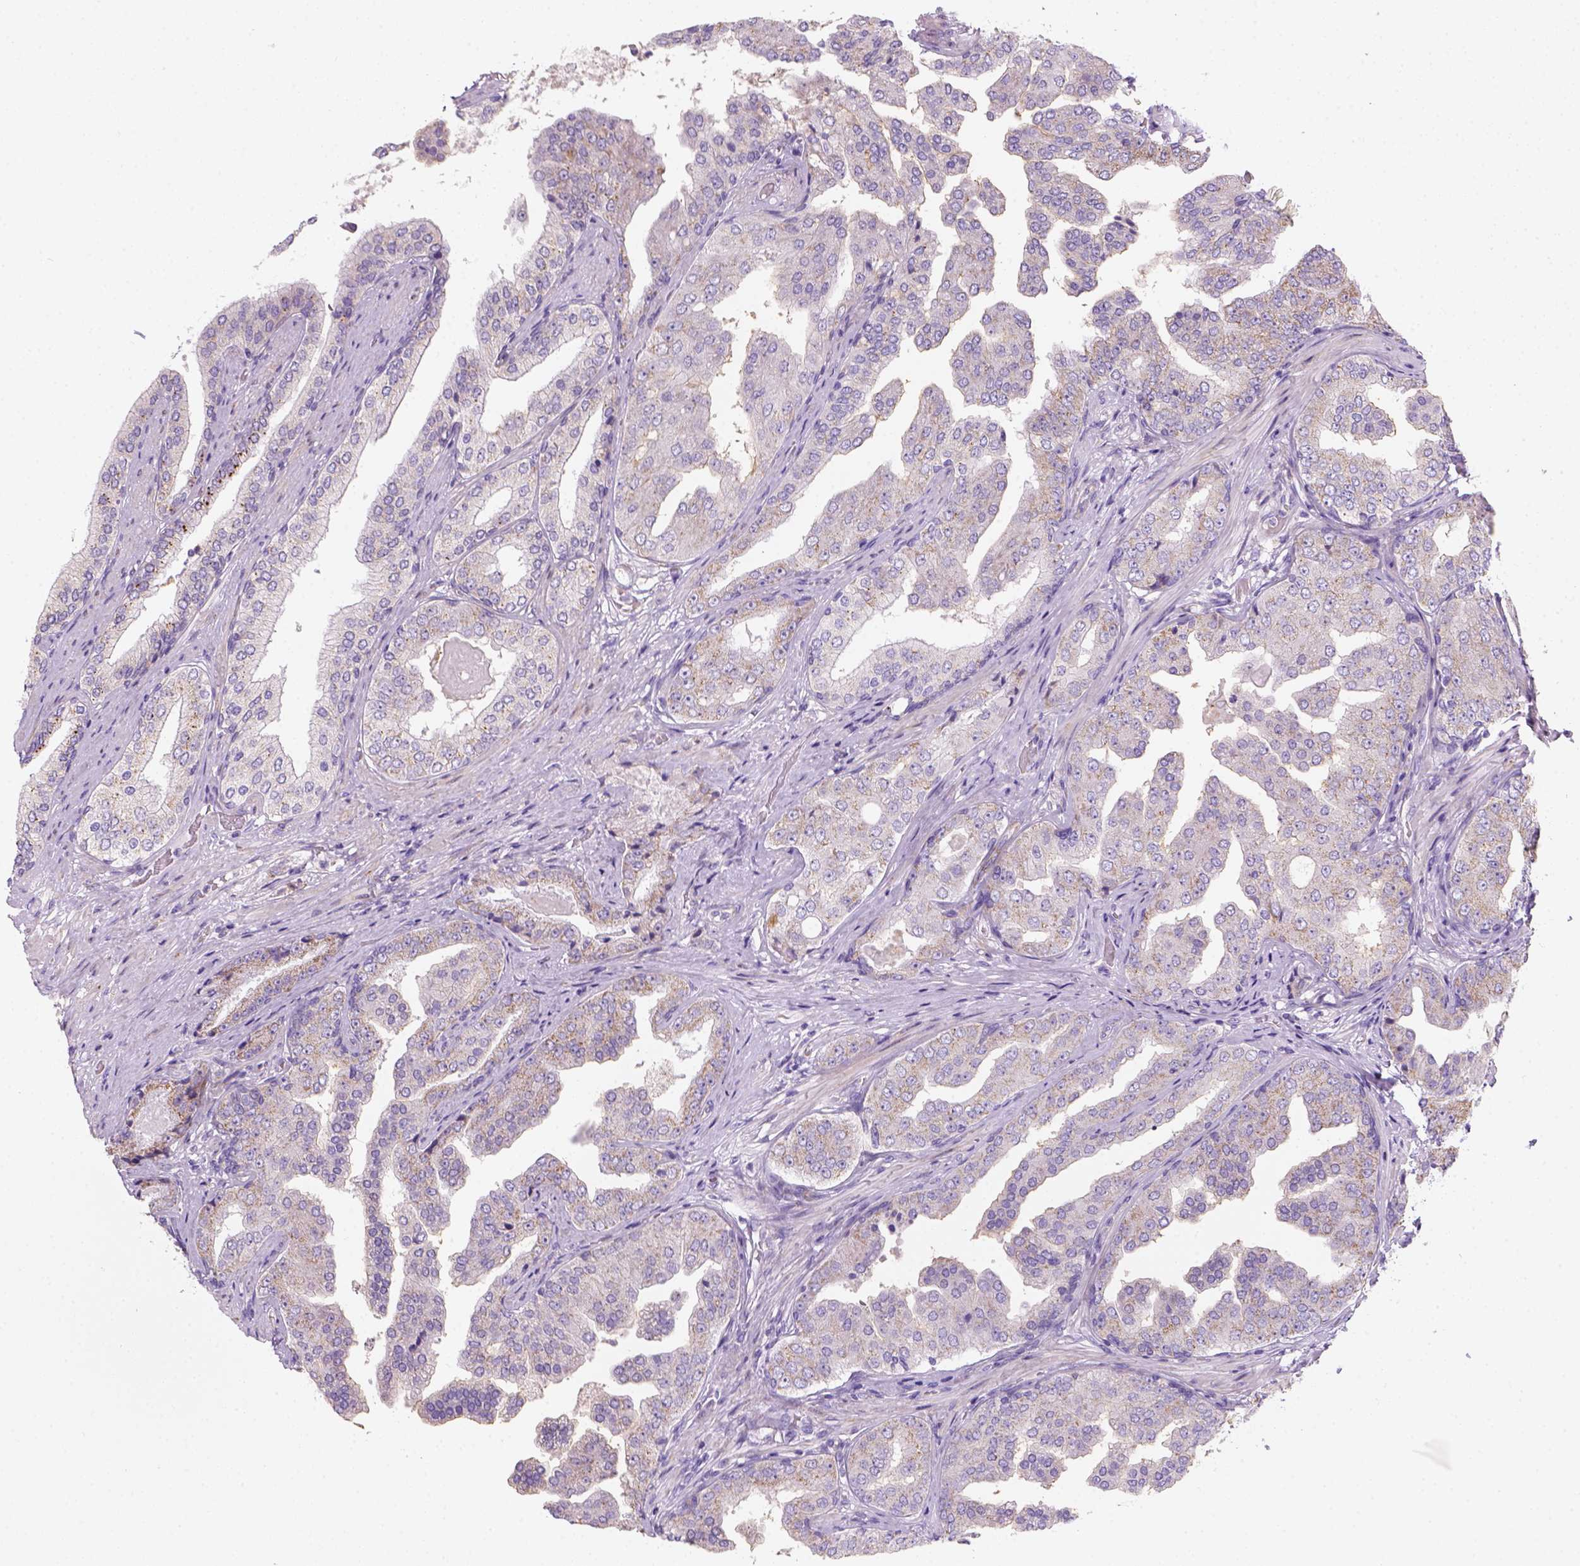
{"staining": {"intensity": "weak", "quantity": "25%-75%", "location": "cytoplasmic/membranous"}, "tissue": "prostate cancer", "cell_type": "Tumor cells", "image_type": "cancer", "snomed": [{"axis": "morphology", "description": "Adenocarcinoma, Low grade"}, {"axis": "topography", "description": "Prostate and seminal vesicle, NOS"}], "caption": "Human adenocarcinoma (low-grade) (prostate) stained with a protein marker demonstrates weak staining in tumor cells.", "gene": "CES2", "patient": {"sex": "male", "age": 61}}